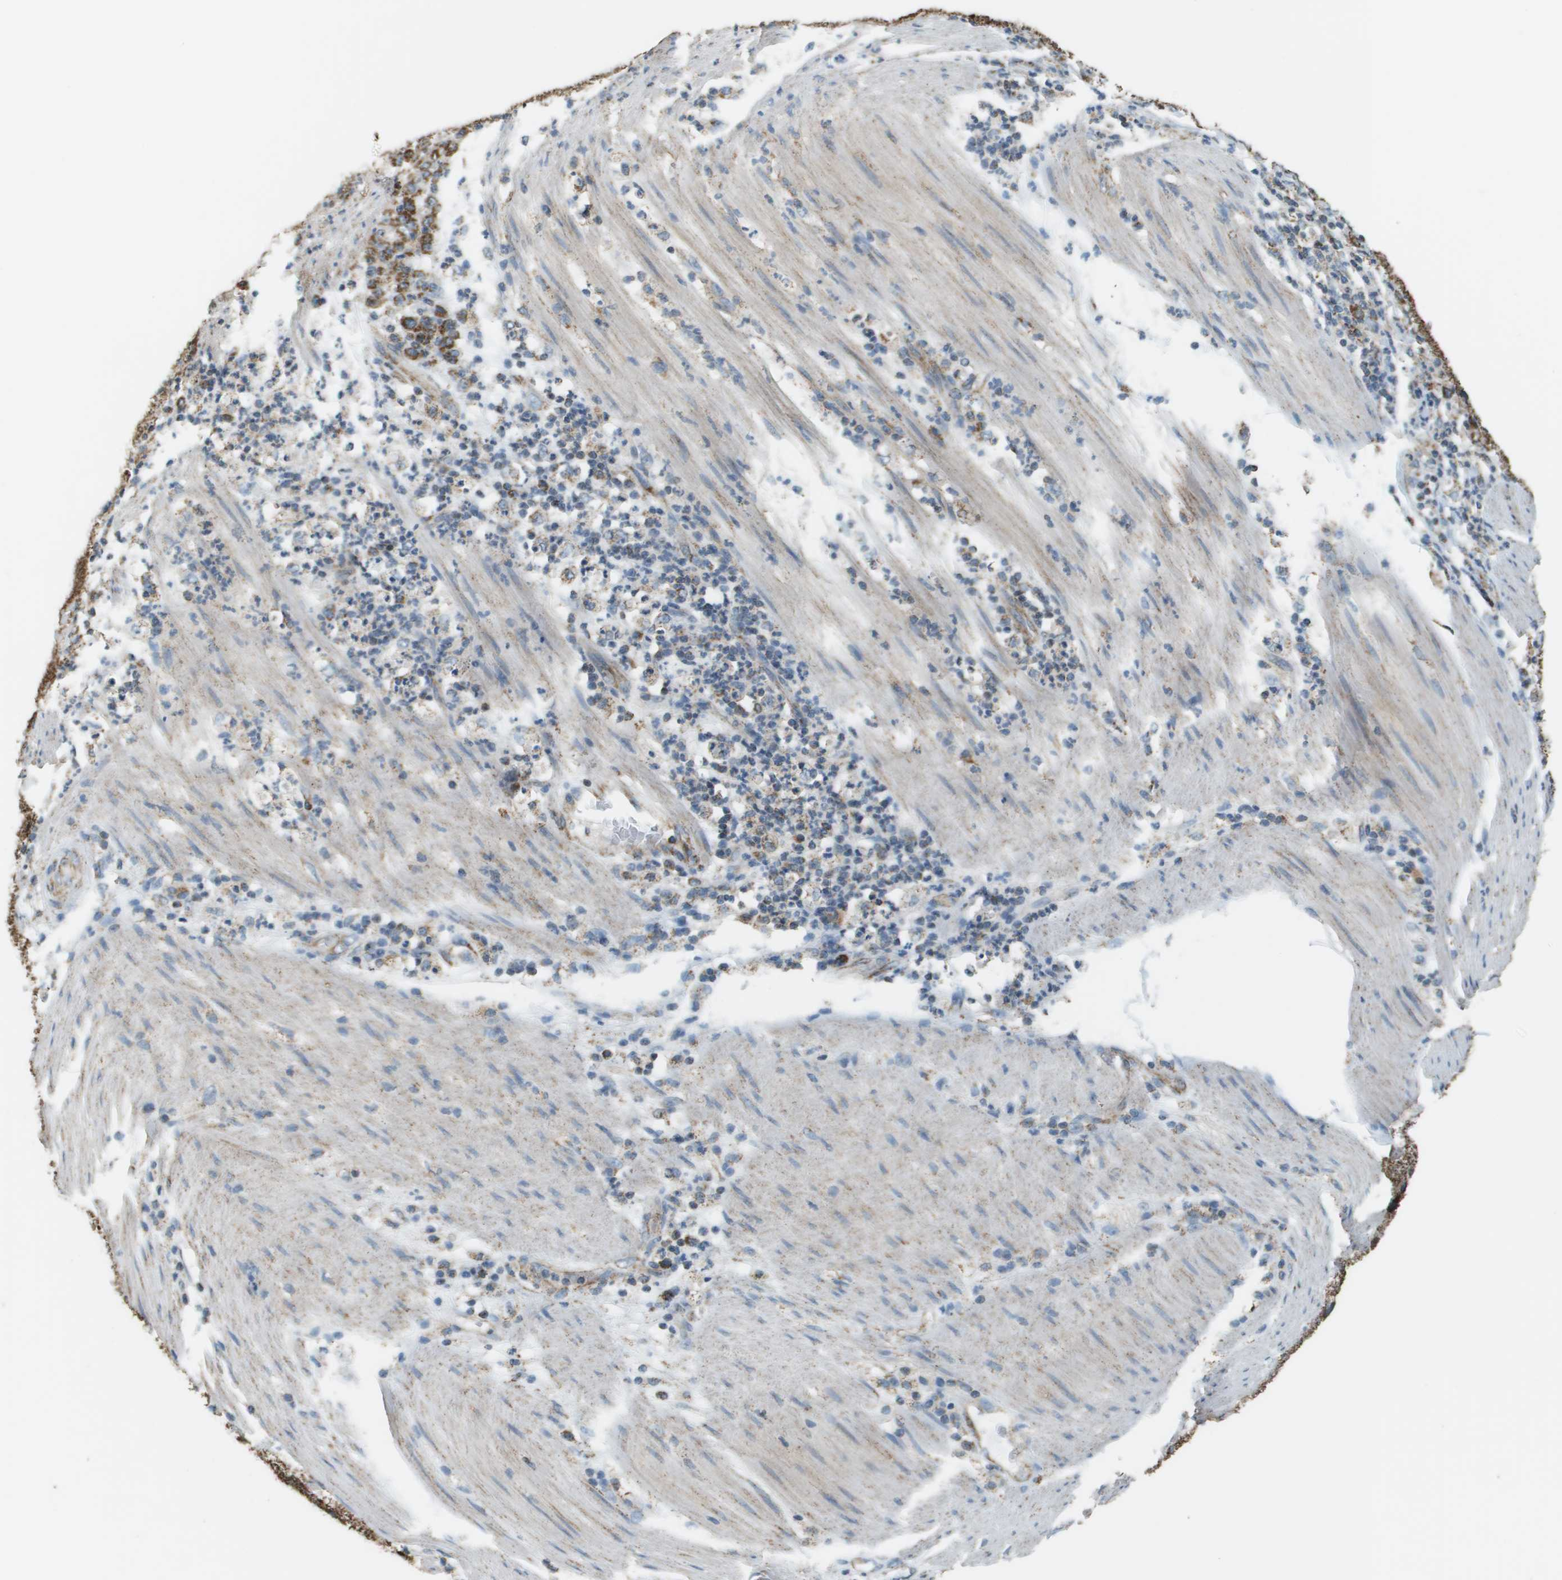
{"staining": {"intensity": "moderate", "quantity": ">75%", "location": "cytoplasmic/membranous"}, "tissue": "stomach cancer", "cell_type": "Tumor cells", "image_type": "cancer", "snomed": [{"axis": "morphology", "description": "Adenocarcinoma, NOS"}, {"axis": "topography", "description": "Stomach, lower"}], "caption": "Brown immunohistochemical staining in adenocarcinoma (stomach) exhibits moderate cytoplasmic/membranous expression in approximately >75% of tumor cells.", "gene": "FH", "patient": {"sex": "female", "age": 71}}